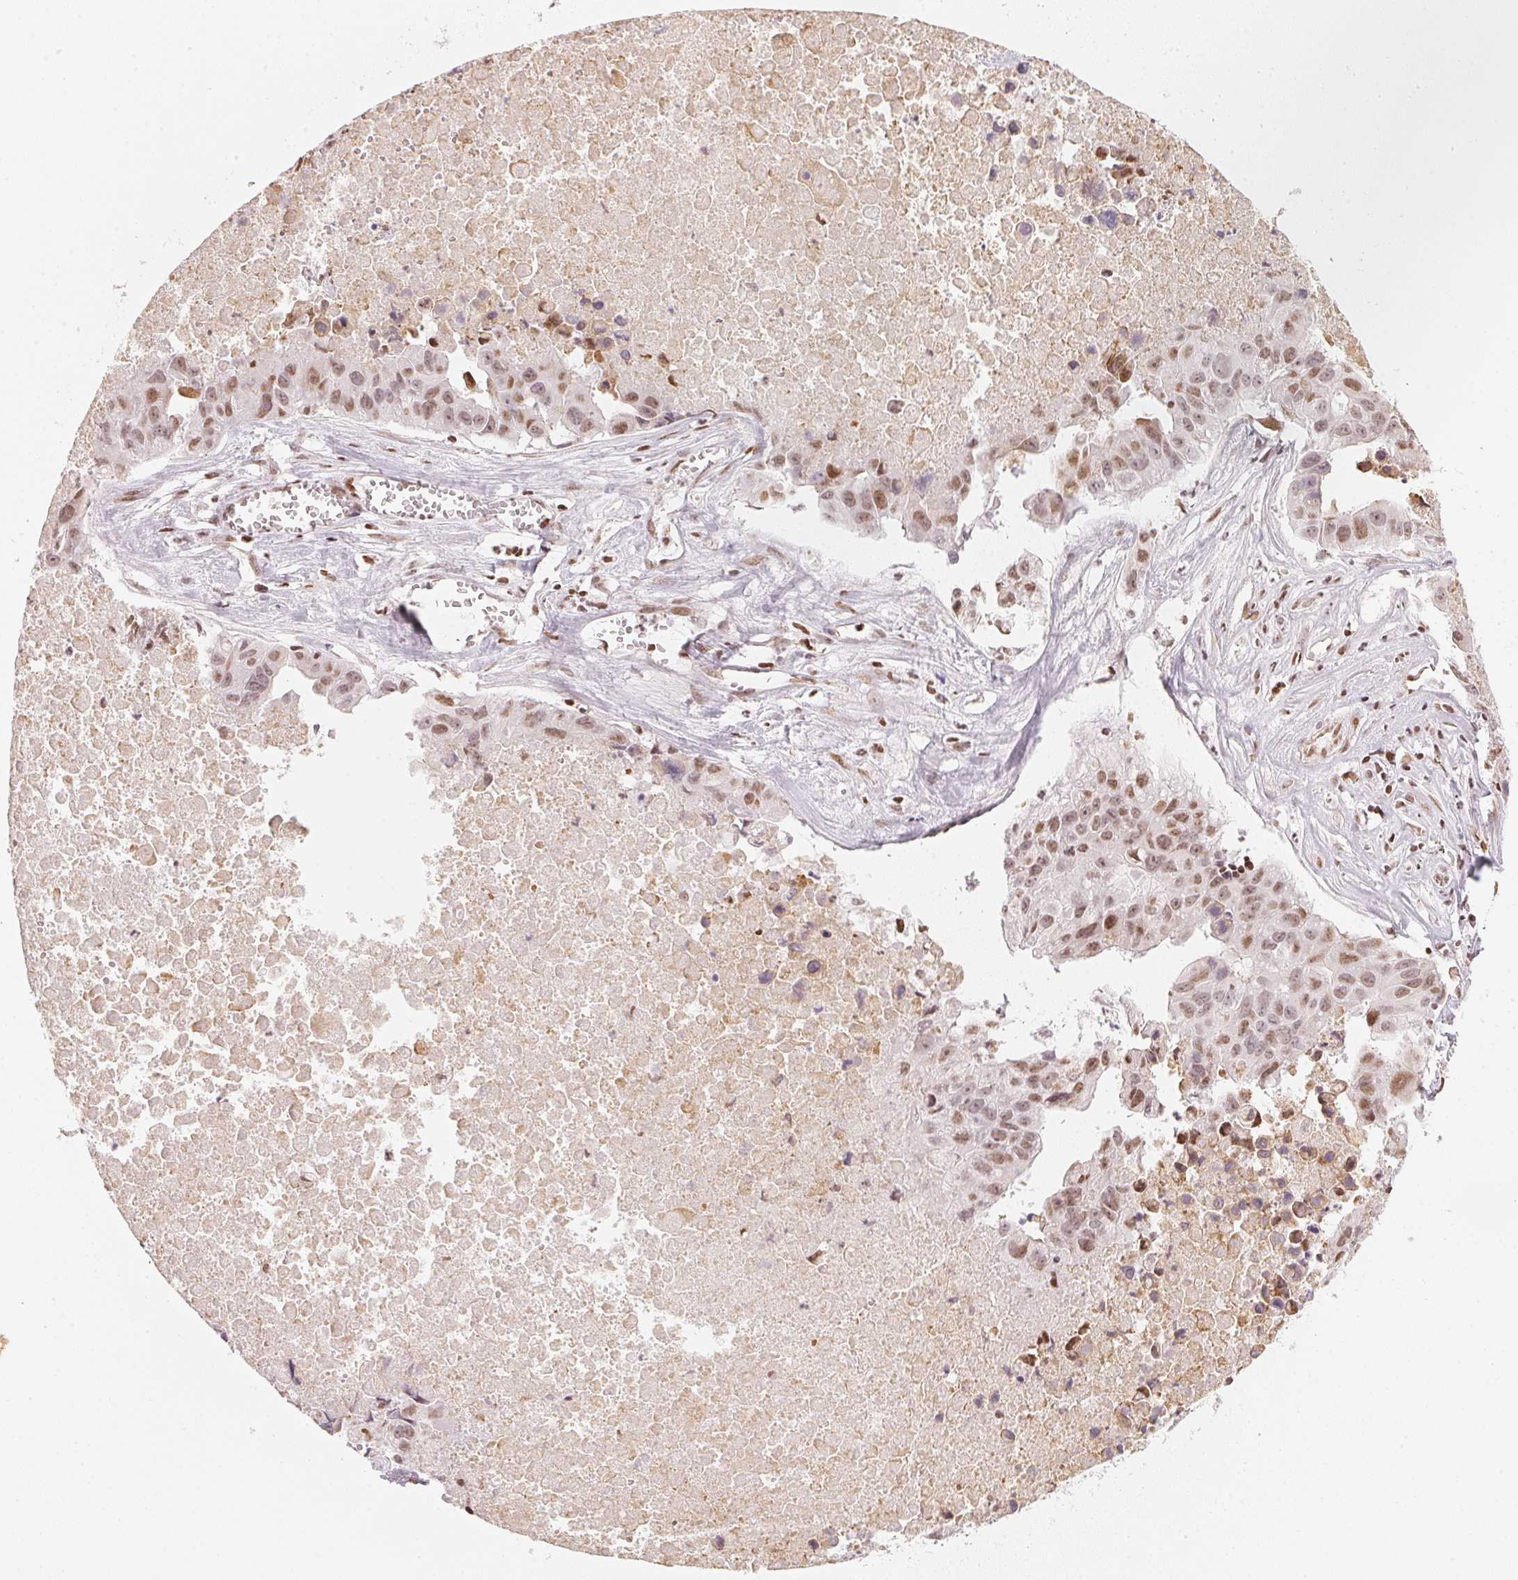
{"staining": {"intensity": "moderate", "quantity": ">75%", "location": "nuclear"}, "tissue": "lung cancer", "cell_type": "Tumor cells", "image_type": "cancer", "snomed": [{"axis": "morphology", "description": "Adenocarcinoma, NOS"}, {"axis": "topography", "description": "Lymph node"}, {"axis": "topography", "description": "Lung"}], "caption": "Lung cancer (adenocarcinoma) tissue exhibits moderate nuclear positivity in about >75% of tumor cells (DAB (3,3'-diaminobenzidine) = brown stain, brightfield microscopy at high magnification).", "gene": "KAT6A", "patient": {"sex": "male", "age": 64}}